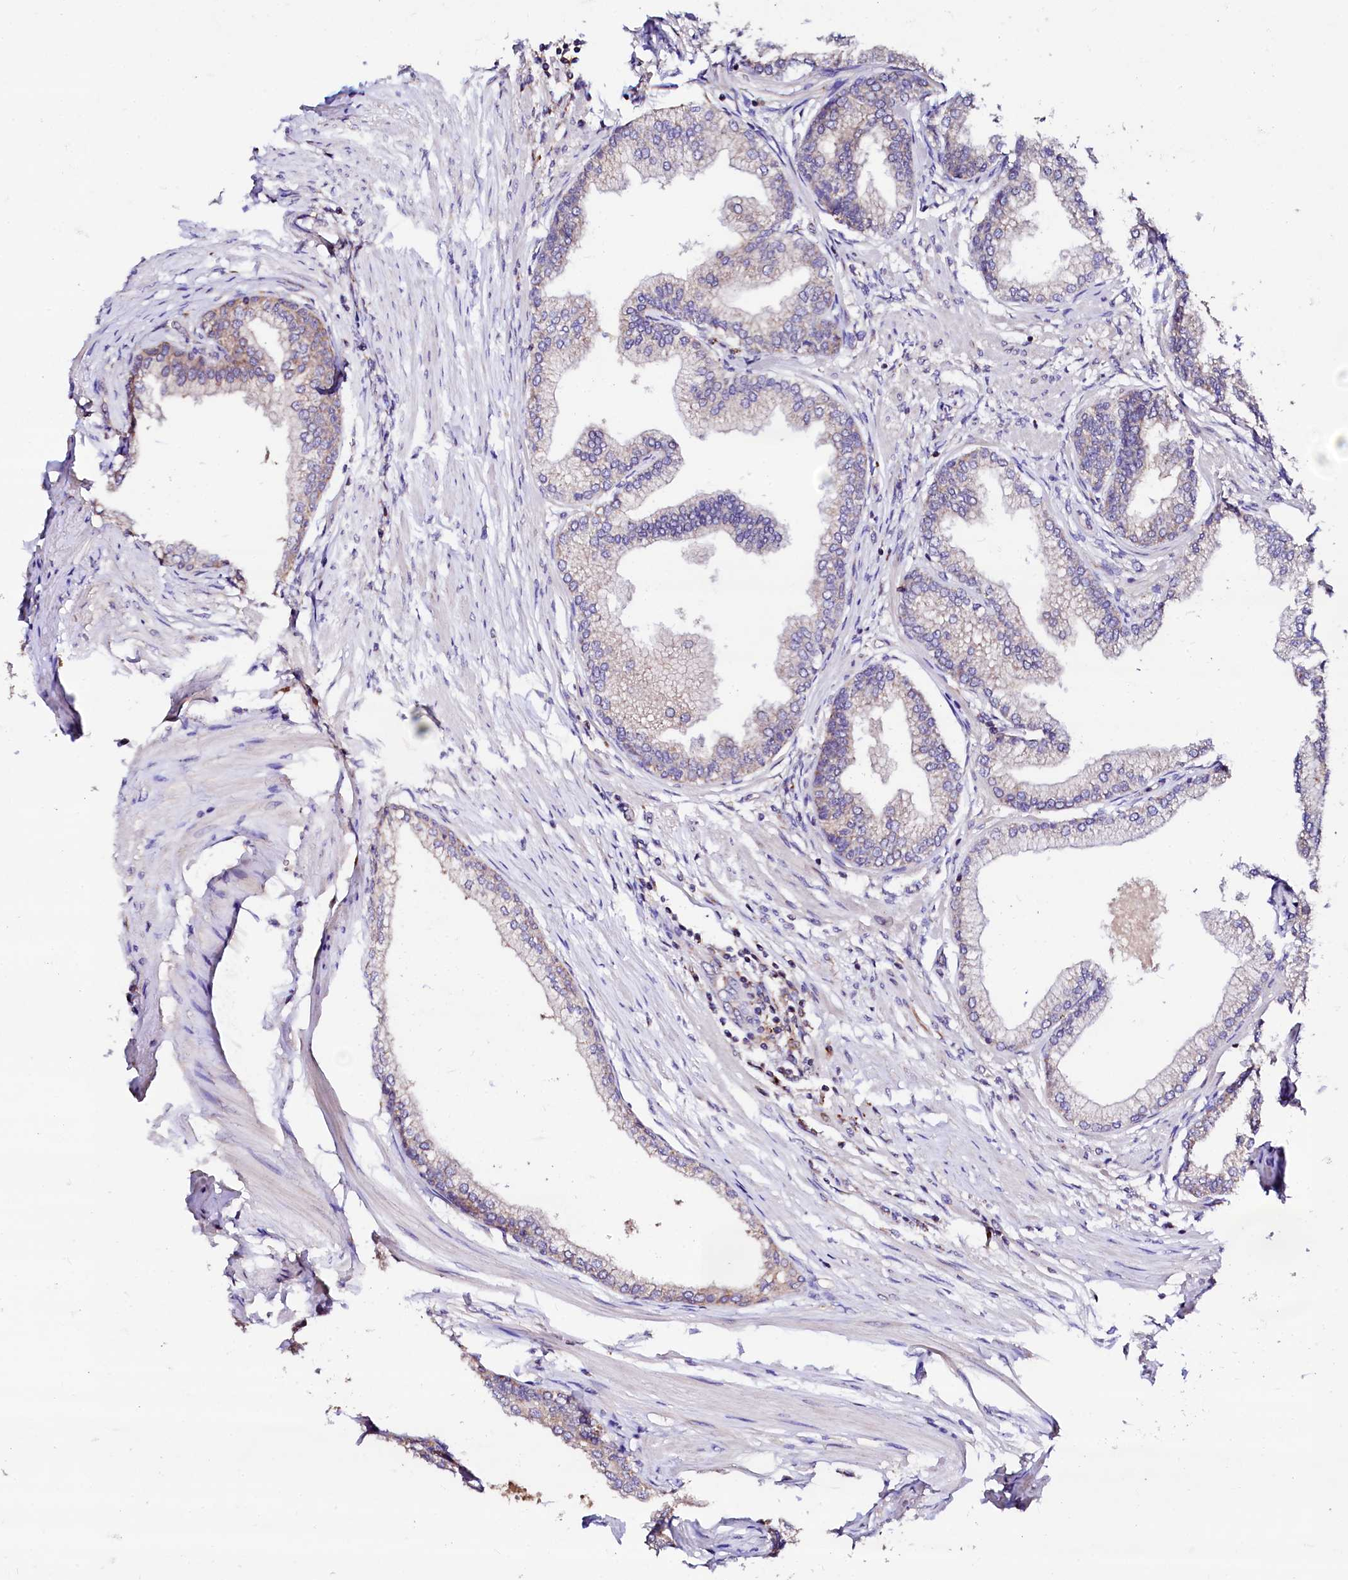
{"staining": {"intensity": "weak", "quantity": "25%-75%", "location": "cytoplasmic/membranous"}, "tissue": "prostate", "cell_type": "Glandular cells", "image_type": "normal", "snomed": [{"axis": "morphology", "description": "Normal tissue, NOS"}, {"axis": "morphology", "description": "Urothelial carcinoma, Low grade"}, {"axis": "topography", "description": "Urinary bladder"}, {"axis": "topography", "description": "Prostate"}], "caption": "Protein staining shows weak cytoplasmic/membranous positivity in about 25%-75% of glandular cells in unremarkable prostate.", "gene": "ST3GAL1", "patient": {"sex": "male", "age": 60}}